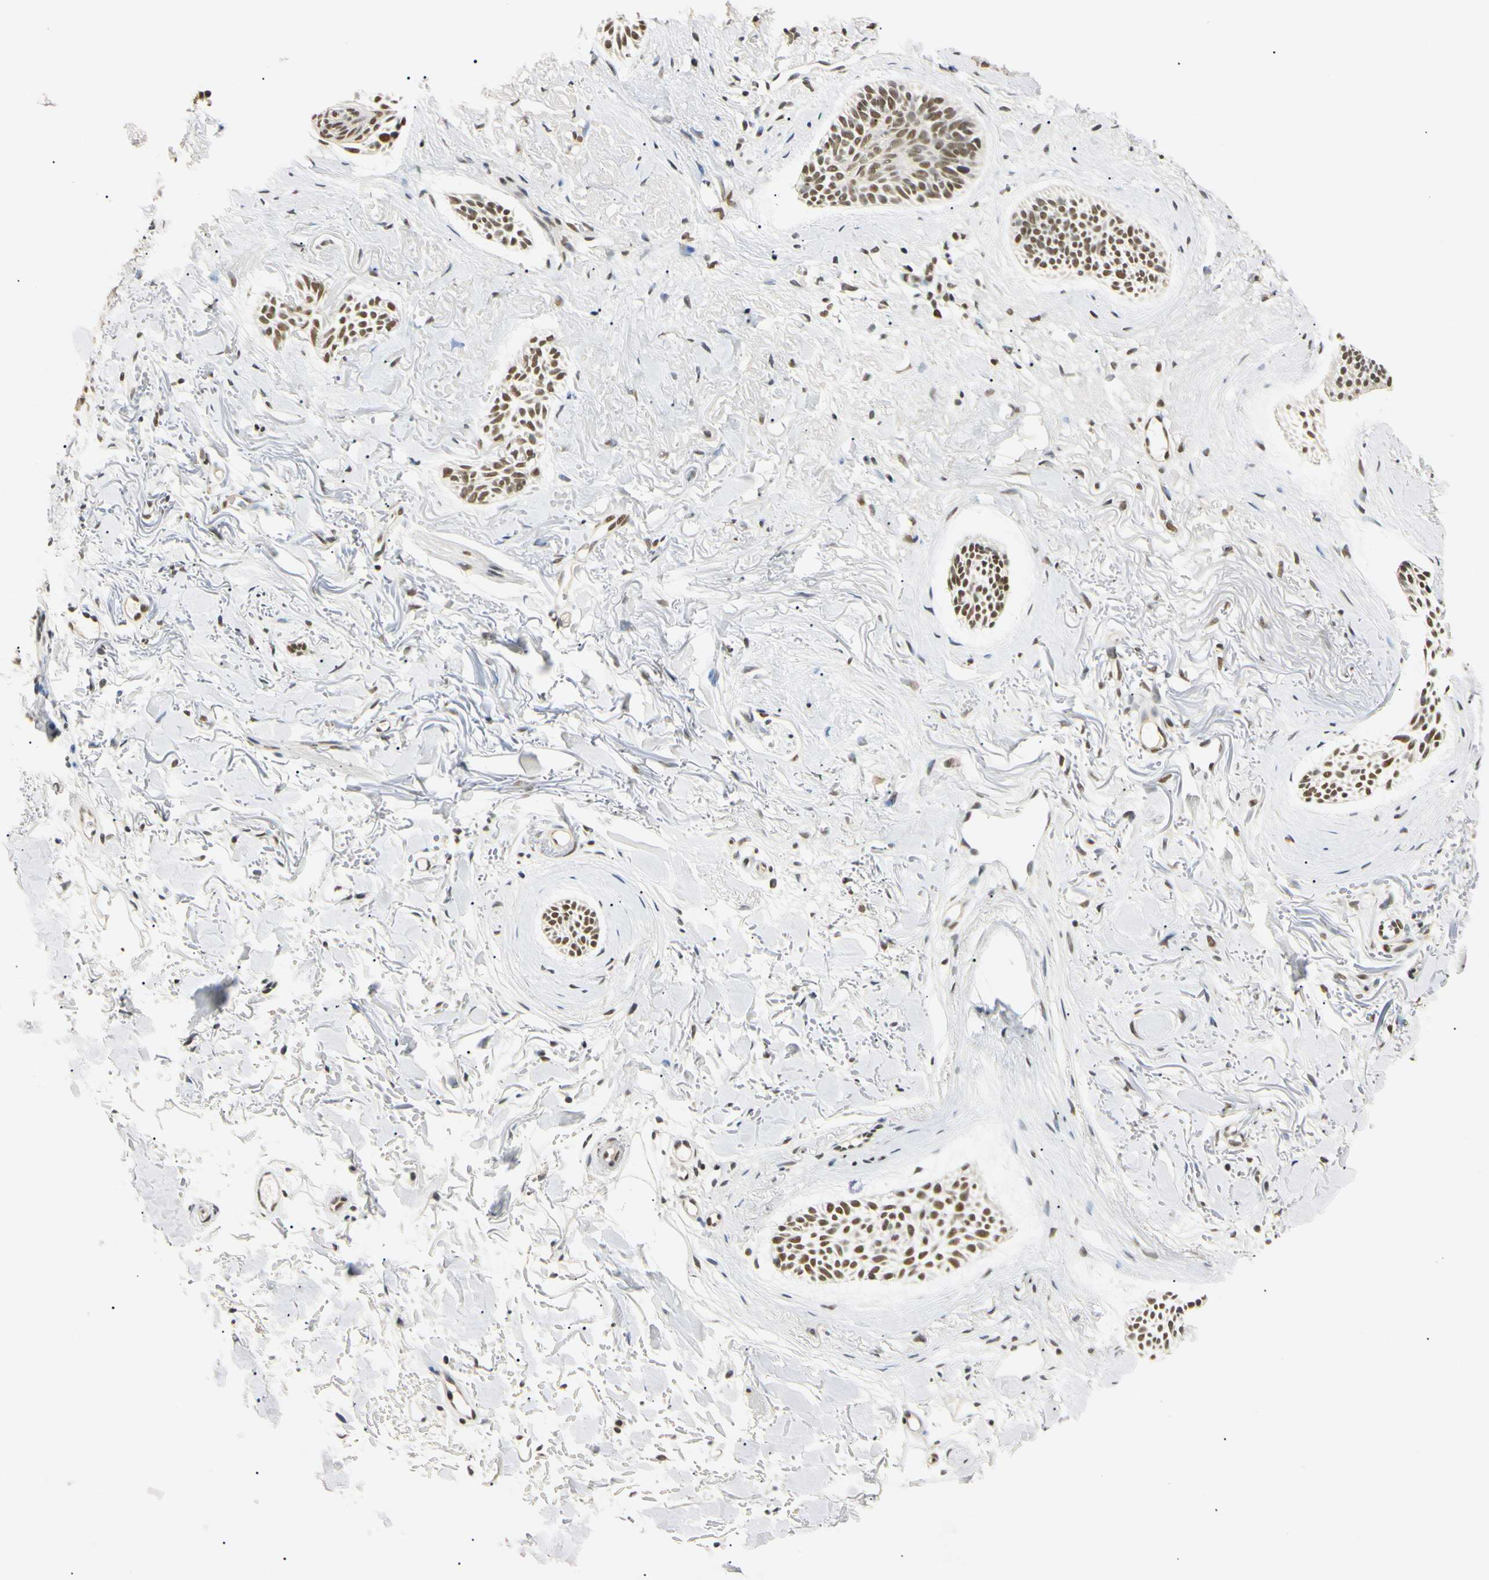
{"staining": {"intensity": "strong", "quantity": ">75%", "location": "nuclear"}, "tissue": "skin cancer", "cell_type": "Tumor cells", "image_type": "cancer", "snomed": [{"axis": "morphology", "description": "Normal tissue, NOS"}, {"axis": "morphology", "description": "Basal cell carcinoma"}, {"axis": "topography", "description": "Skin"}], "caption": "Strong nuclear expression is appreciated in about >75% of tumor cells in basal cell carcinoma (skin).", "gene": "SMARCA5", "patient": {"sex": "female", "age": 84}}